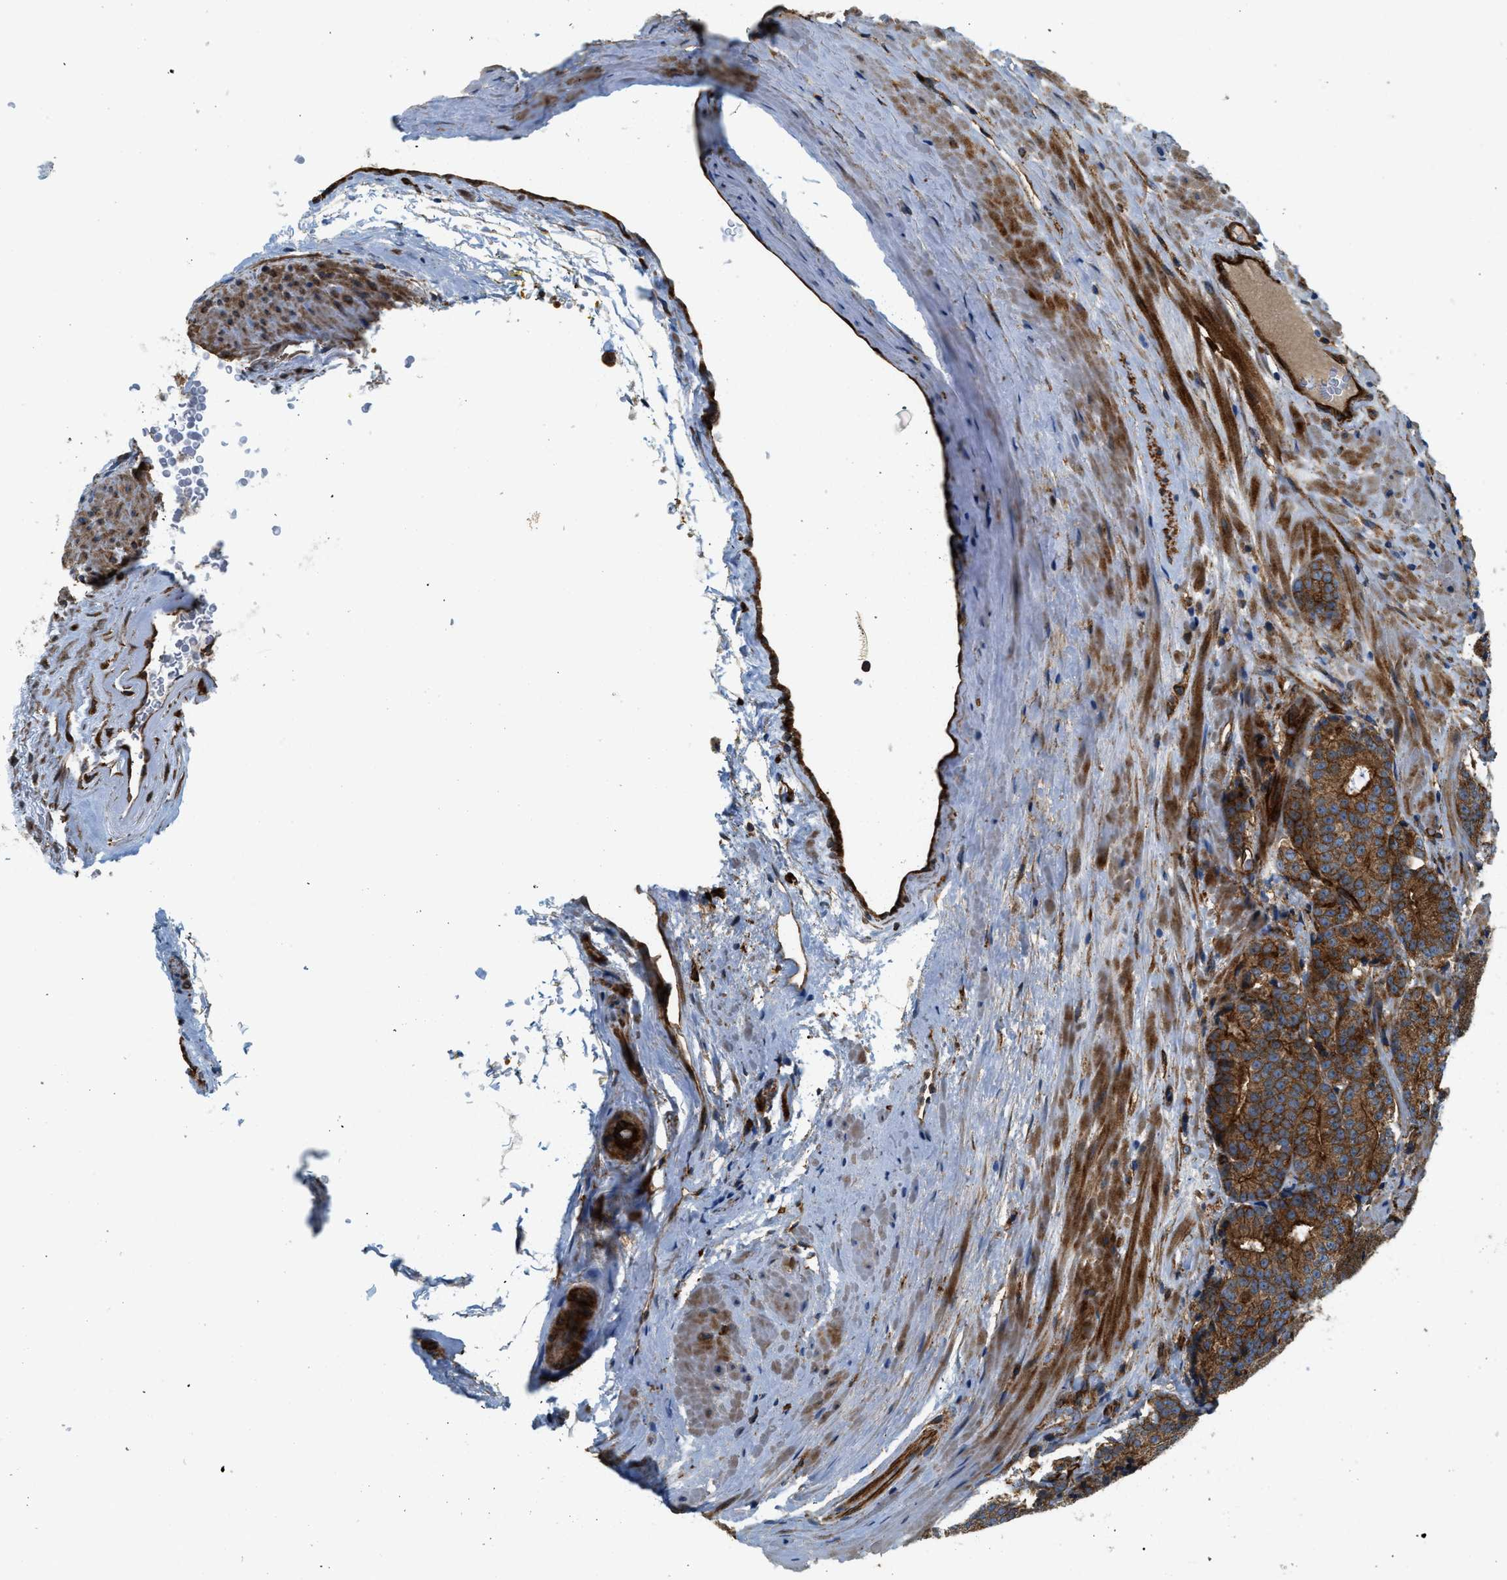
{"staining": {"intensity": "strong", "quantity": ">75%", "location": "cytoplasmic/membranous"}, "tissue": "prostate cancer", "cell_type": "Tumor cells", "image_type": "cancer", "snomed": [{"axis": "morphology", "description": "Adenocarcinoma, High grade"}, {"axis": "topography", "description": "Prostate"}], "caption": "Human prostate cancer stained with a brown dye shows strong cytoplasmic/membranous positive staining in approximately >75% of tumor cells.", "gene": "HIP1", "patient": {"sex": "male", "age": 61}}